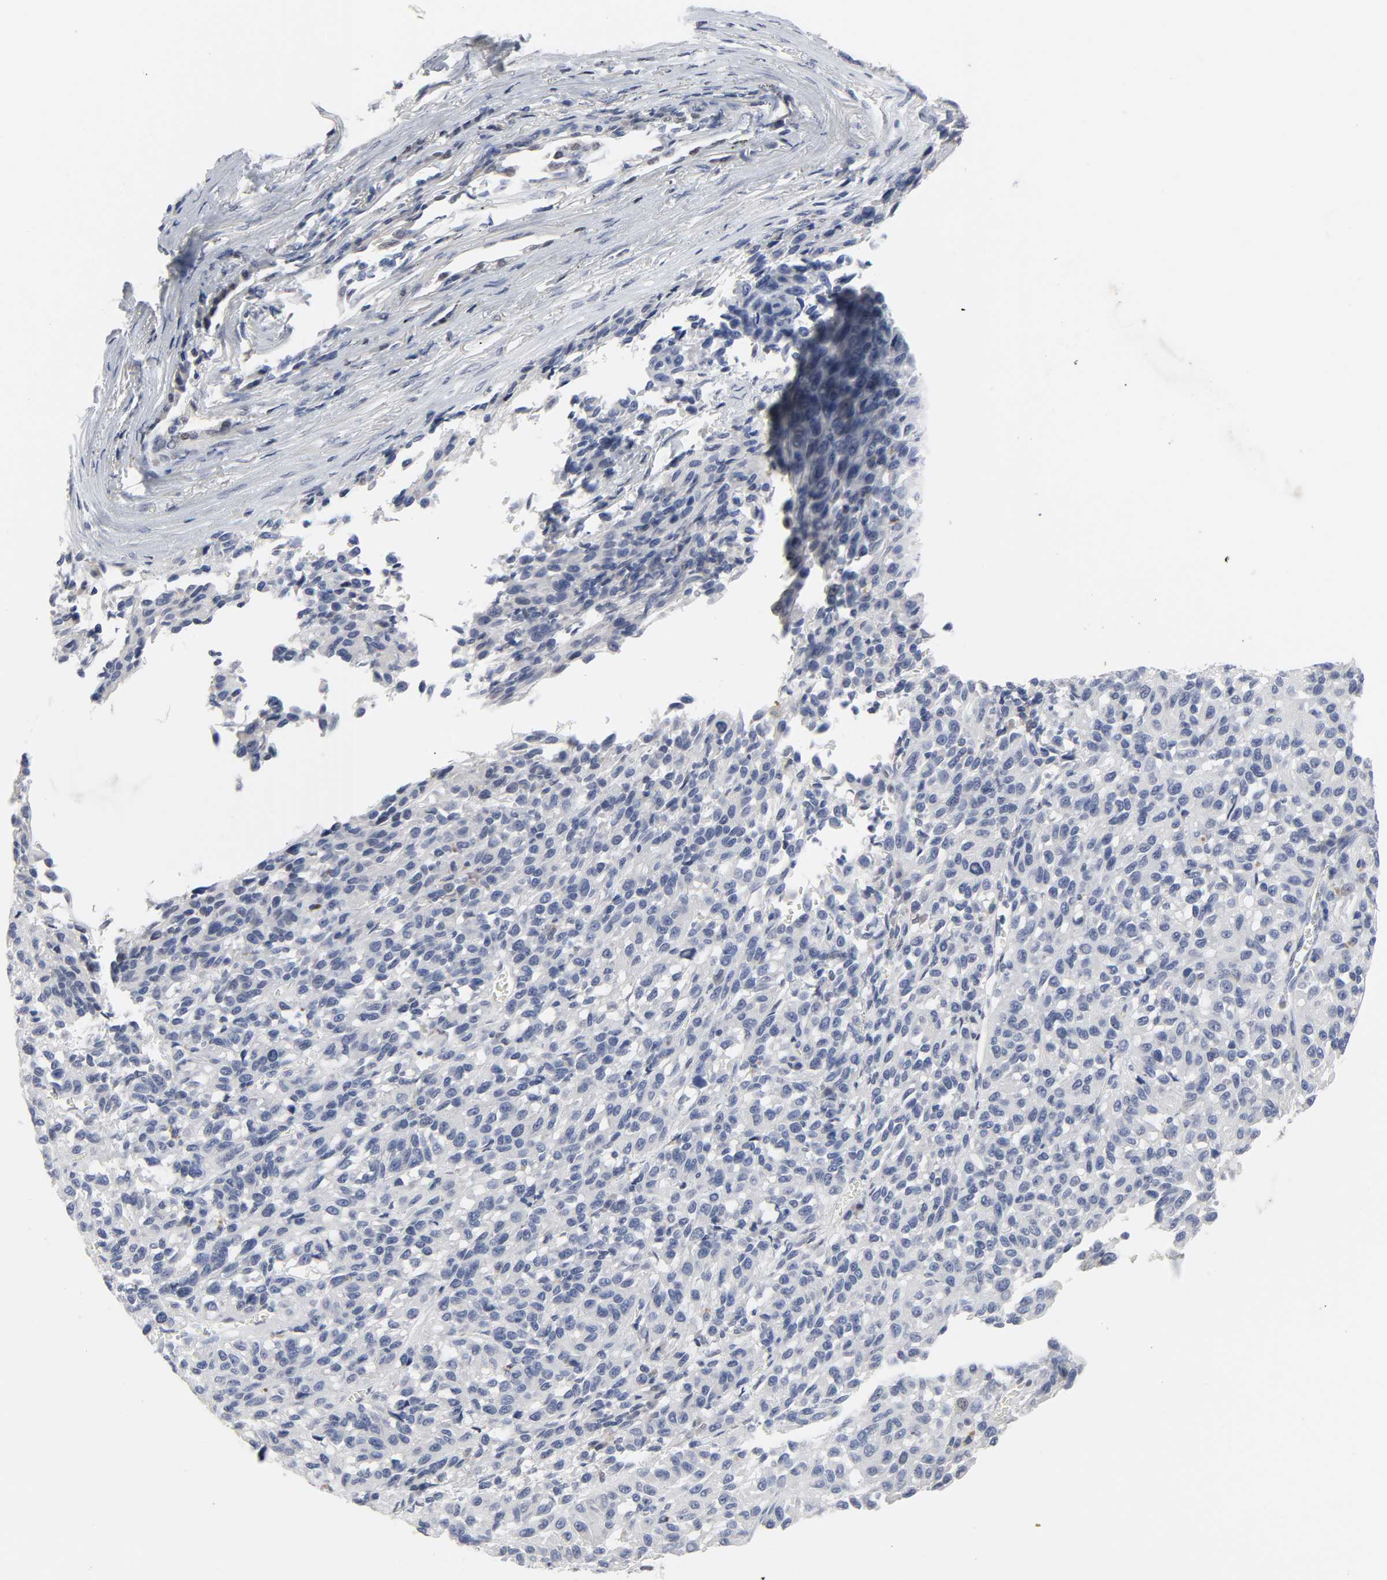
{"staining": {"intensity": "negative", "quantity": "none", "location": "none"}, "tissue": "melanoma", "cell_type": "Tumor cells", "image_type": "cancer", "snomed": [{"axis": "morphology", "description": "Malignant melanoma, Metastatic site"}, {"axis": "topography", "description": "Lung"}], "caption": "This is a photomicrograph of immunohistochemistry (IHC) staining of malignant melanoma (metastatic site), which shows no positivity in tumor cells.", "gene": "SALL2", "patient": {"sex": "male", "age": 64}}